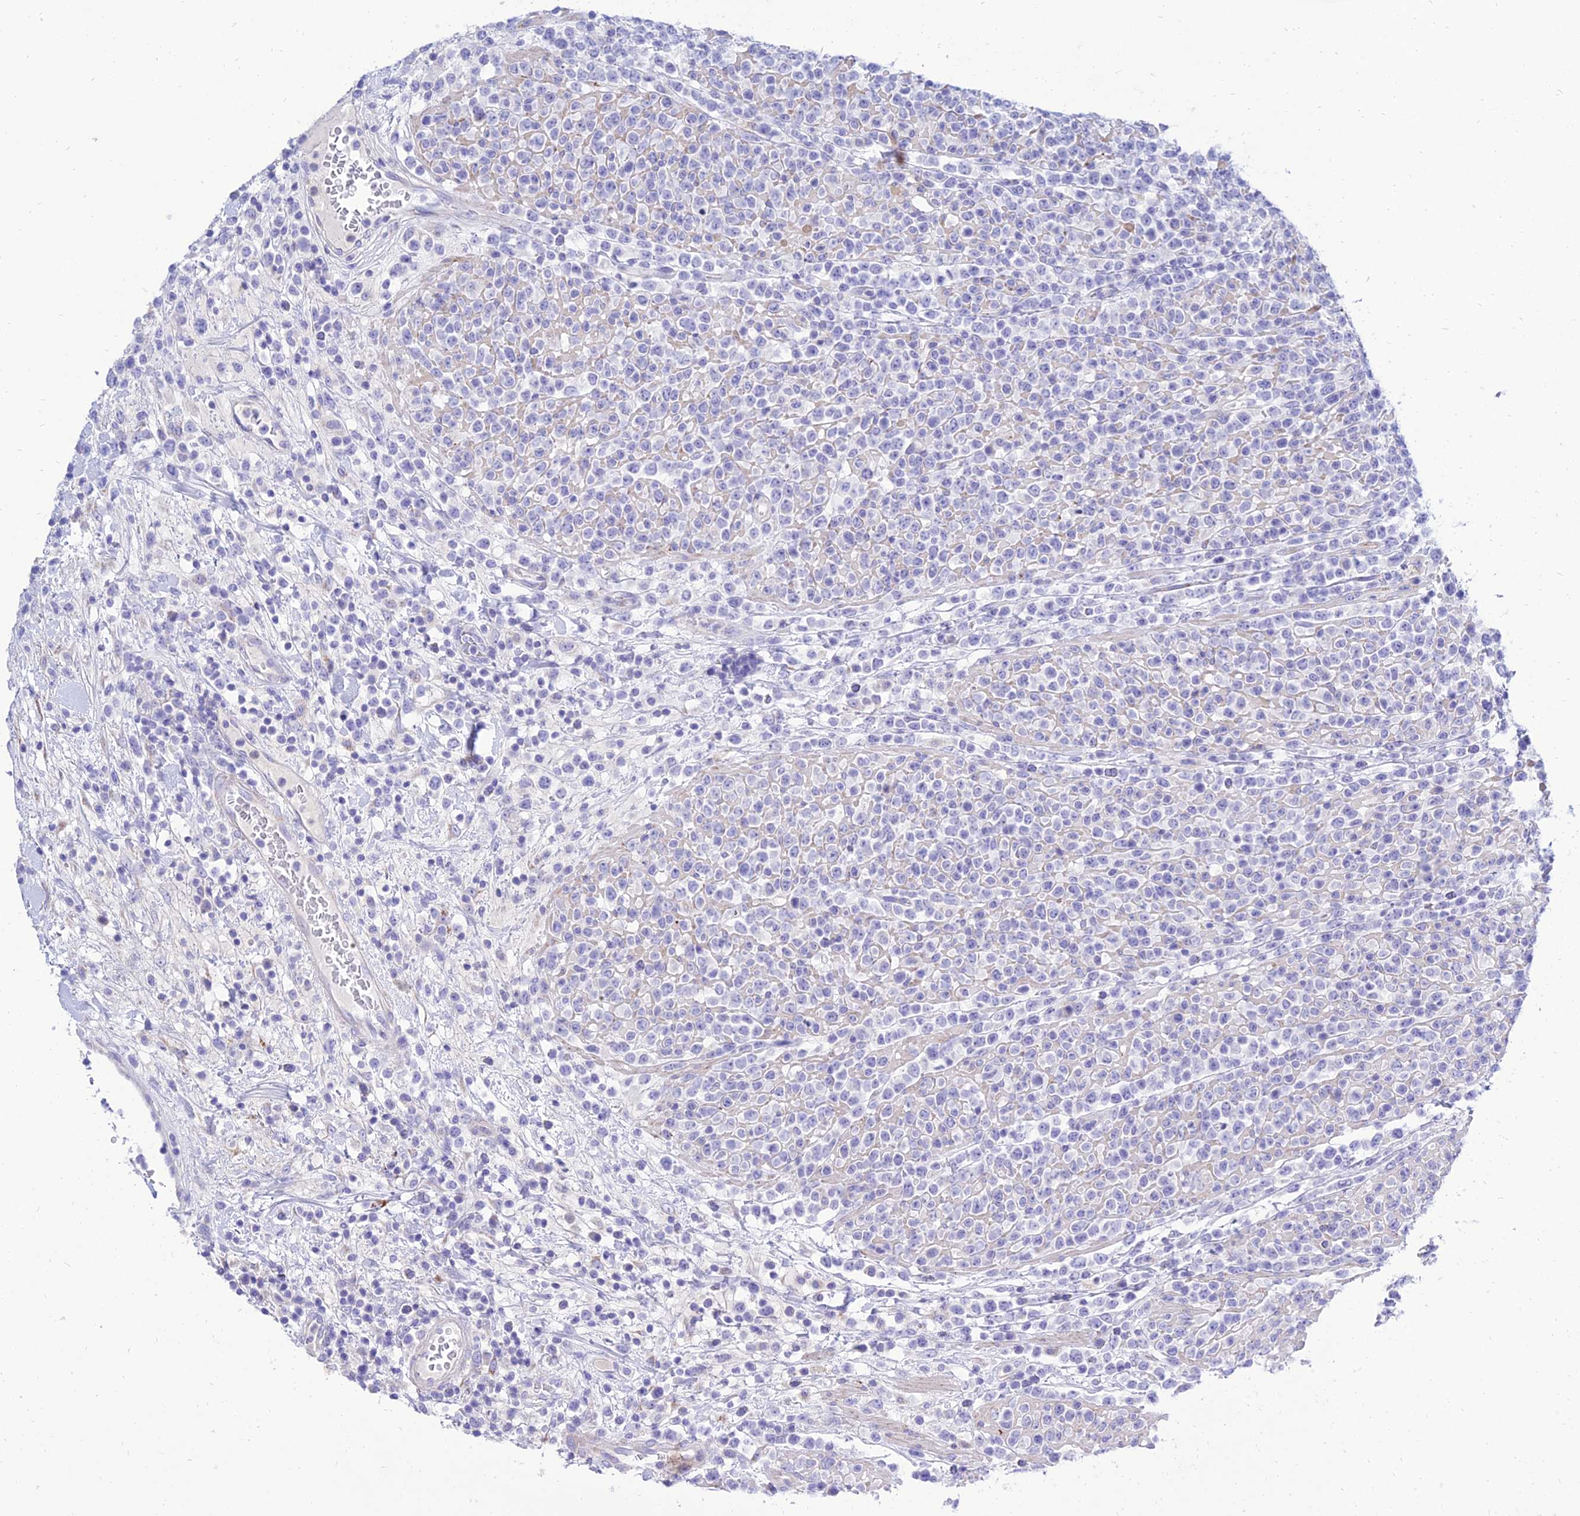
{"staining": {"intensity": "negative", "quantity": "none", "location": "none"}, "tissue": "lymphoma", "cell_type": "Tumor cells", "image_type": "cancer", "snomed": [{"axis": "morphology", "description": "Malignant lymphoma, non-Hodgkin's type, High grade"}, {"axis": "topography", "description": "Colon"}], "caption": "Immunohistochemistry (IHC) image of neoplastic tissue: human malignant lymphoma, non-Hodgkin's type (high-grade) stained with DAB shows no significant protein positivity in tumor cells.", "gene": "PKN3", "patient": {"sex": "female", "age": 53}}